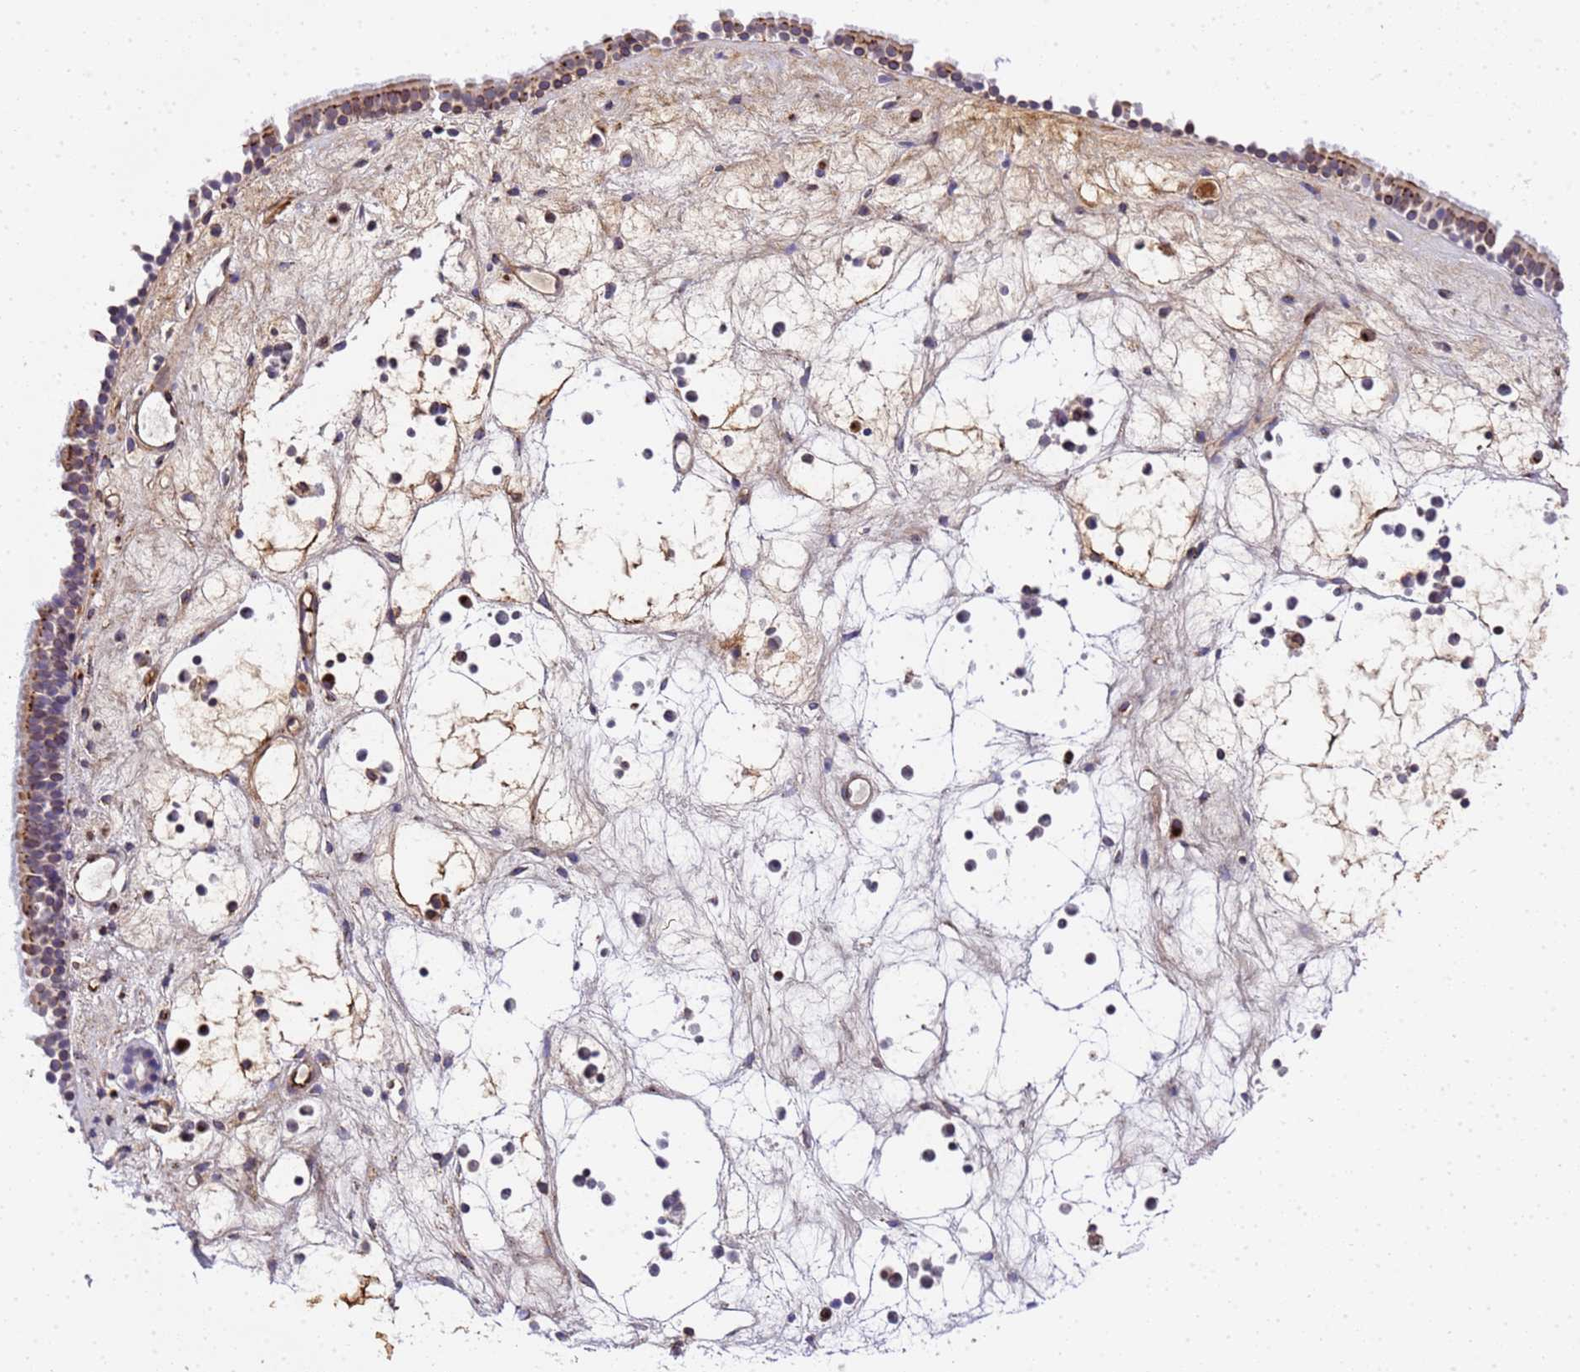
{"staining": {"intensity": "strong", "quantity": "<25%", "location": "cytoplasmic/membranous"}, "tissue": "nasopharynx", "cell_type": "Respiratory epithelial cells", "image_type": "normal", "snomed": [{"axis": "morphology", "description": "Normal tissue, NOS"}, {"axis": "morphology", "description": "Inflammation, NOS"}, {"axis": "morphology", "description": "Malignant melanoma, Metastatic site"}, {"axis": "topography", "description": "Nasopharynx"}], "caption": "A histopathology image of nasopharynx stained for a protein shows strong cytoplasmic/membranous brown staining in respiratory epithelial cells.", "gene": "IGFBP7", "patient": {"sex": "male", "age": 70}}